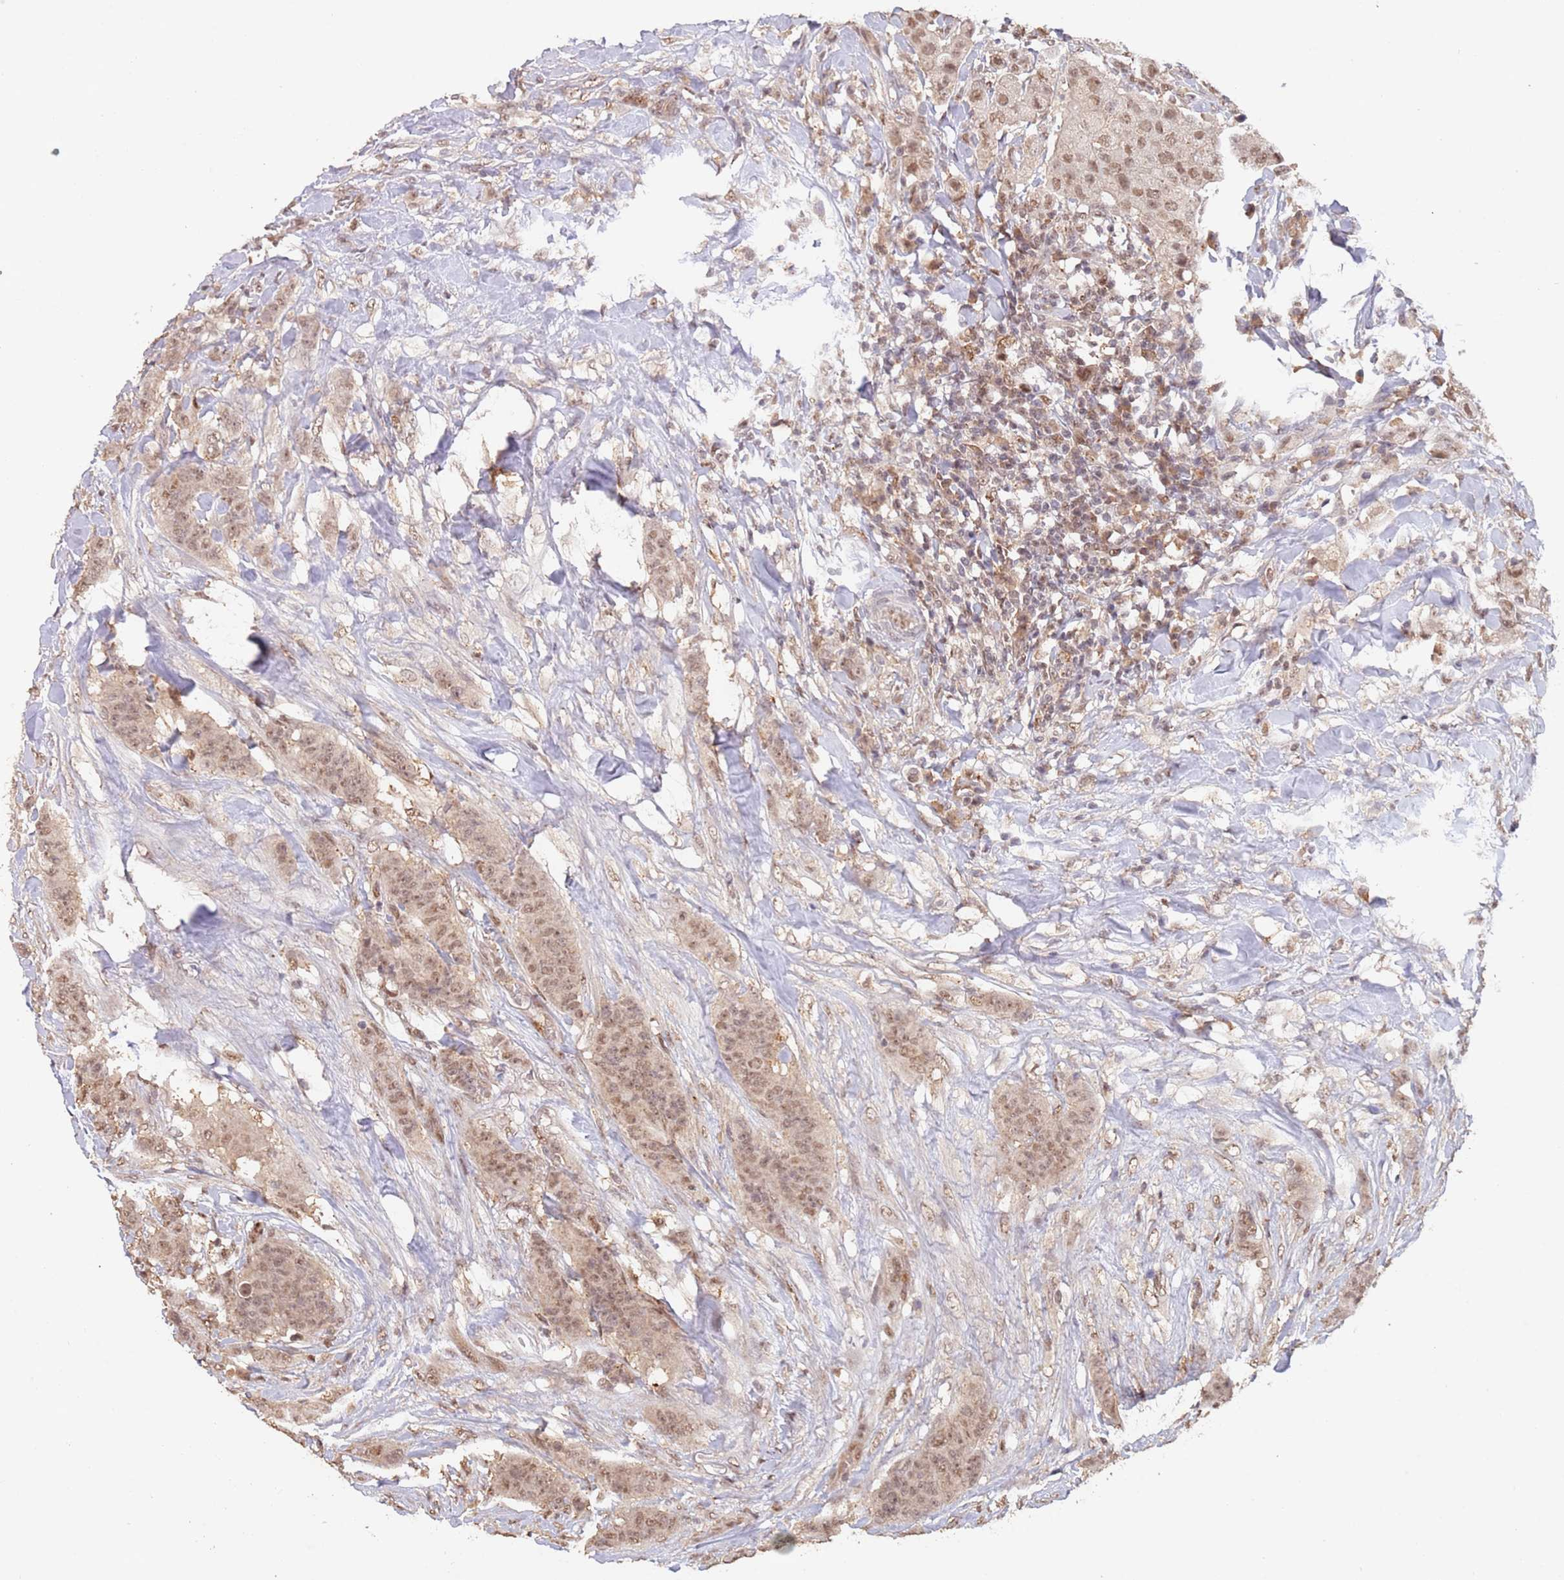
{"staining": {"intensity": "moderate", "quantity": ">75%", "location": "nuclear"}, "tissue": "breast cancer", "cell_type": "Tumor cells", "image_type": "cancer", "snomed": [{"axis": "morphology", "description": "Duct carcinoma"}, {"axis": "topography", "description": "Breast"}], "caption": "A brown stain highlights moderate nuclear expression of a protein in human breast cancer (intraductal carcinoma) tumor cells.", "gene": "RFXANK", "patient": {"sex": "female", "age": 40}}